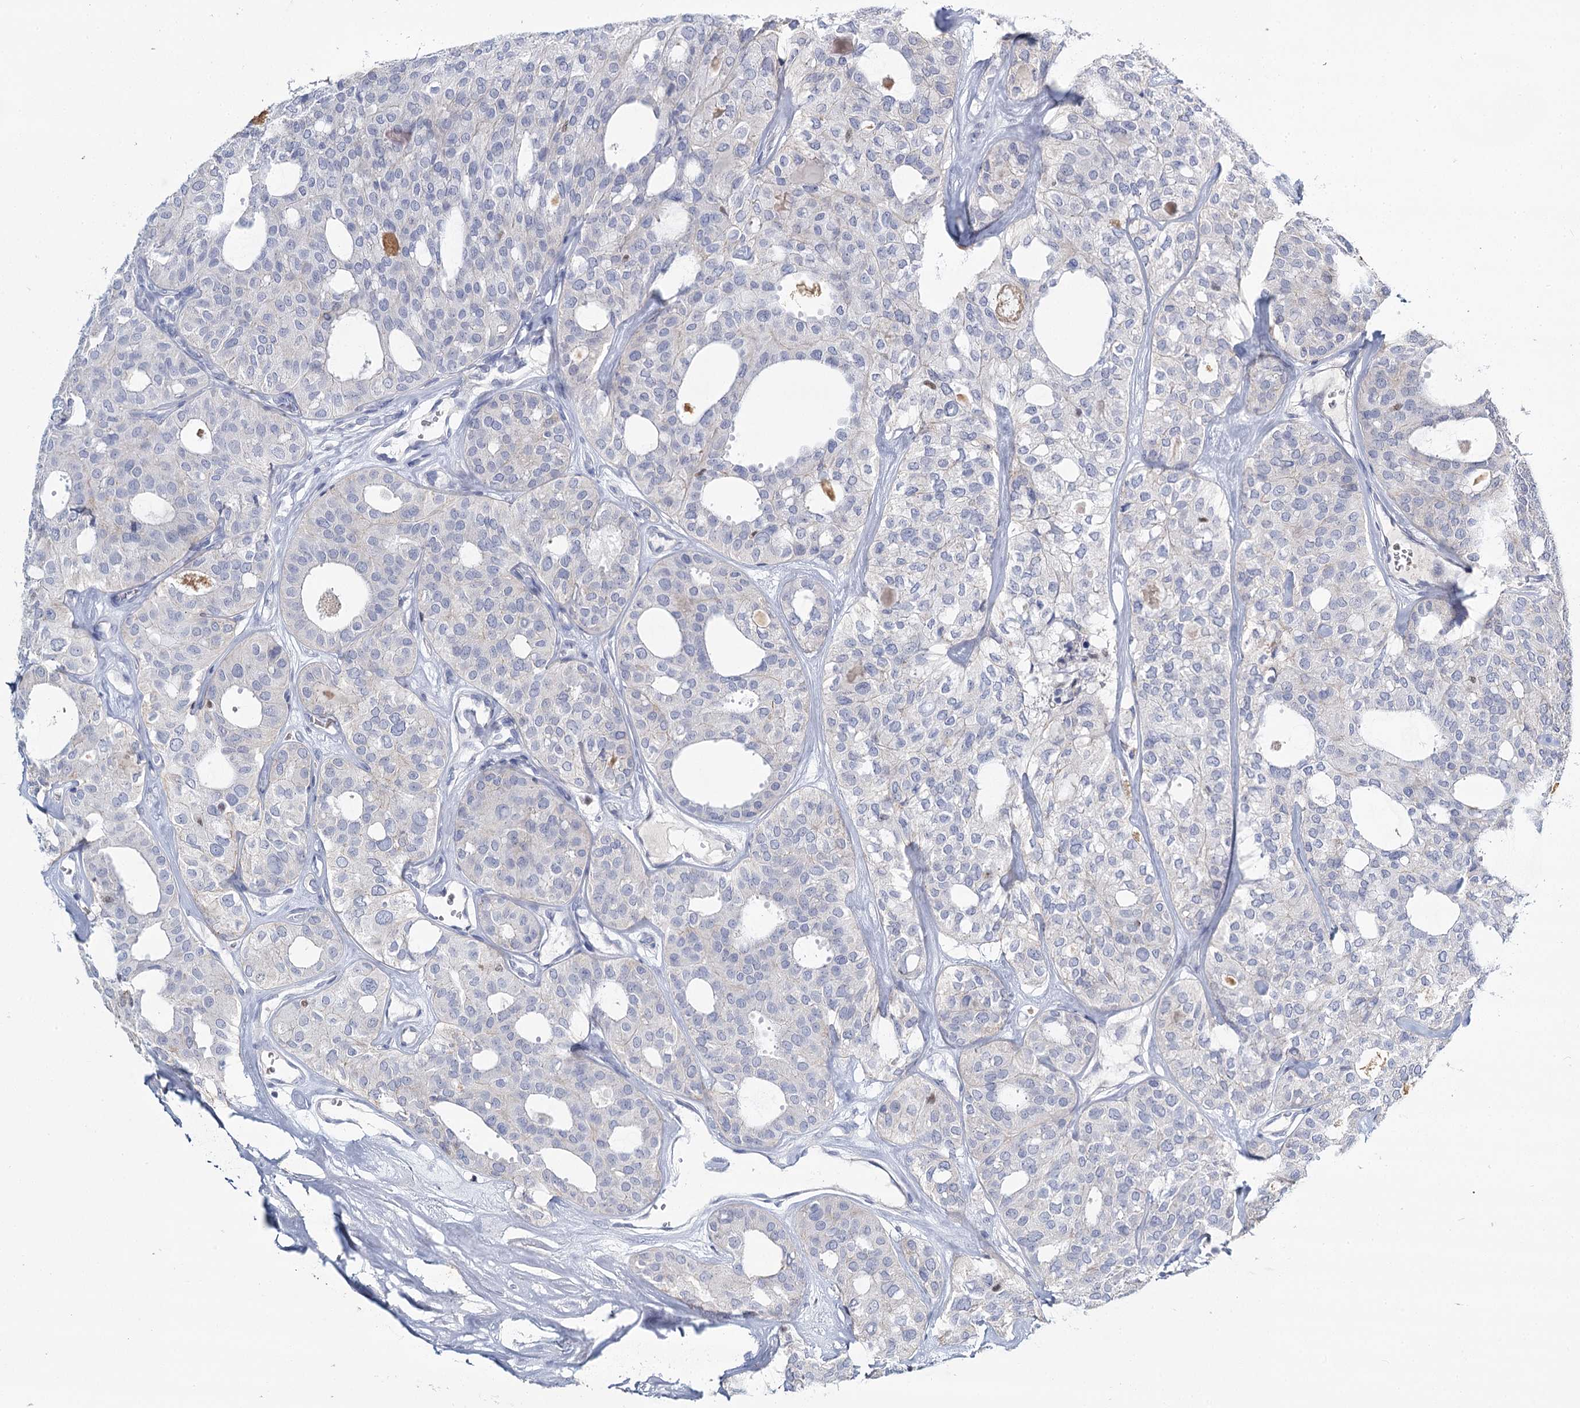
{"staining": {"intensity": "negative", "quantity": "none", "location": "none"}, "tissue": "thyroid cancer", "cell_type": "Tumor cells", "image_type": "cancer", "snomed": [{"axis": "morphology", "description": "Follicular adenoma carcinoma, NOS"}, {"axis": "topography", "description": "Thyroid gland"}], "caption": "Human follicular adenoma carcinoma (thyroid) stained for a protein using IHC exhibits no staining in tumor cells.", "gene": "IGSF3", "patient": {"sex": "male", "age": 75}}